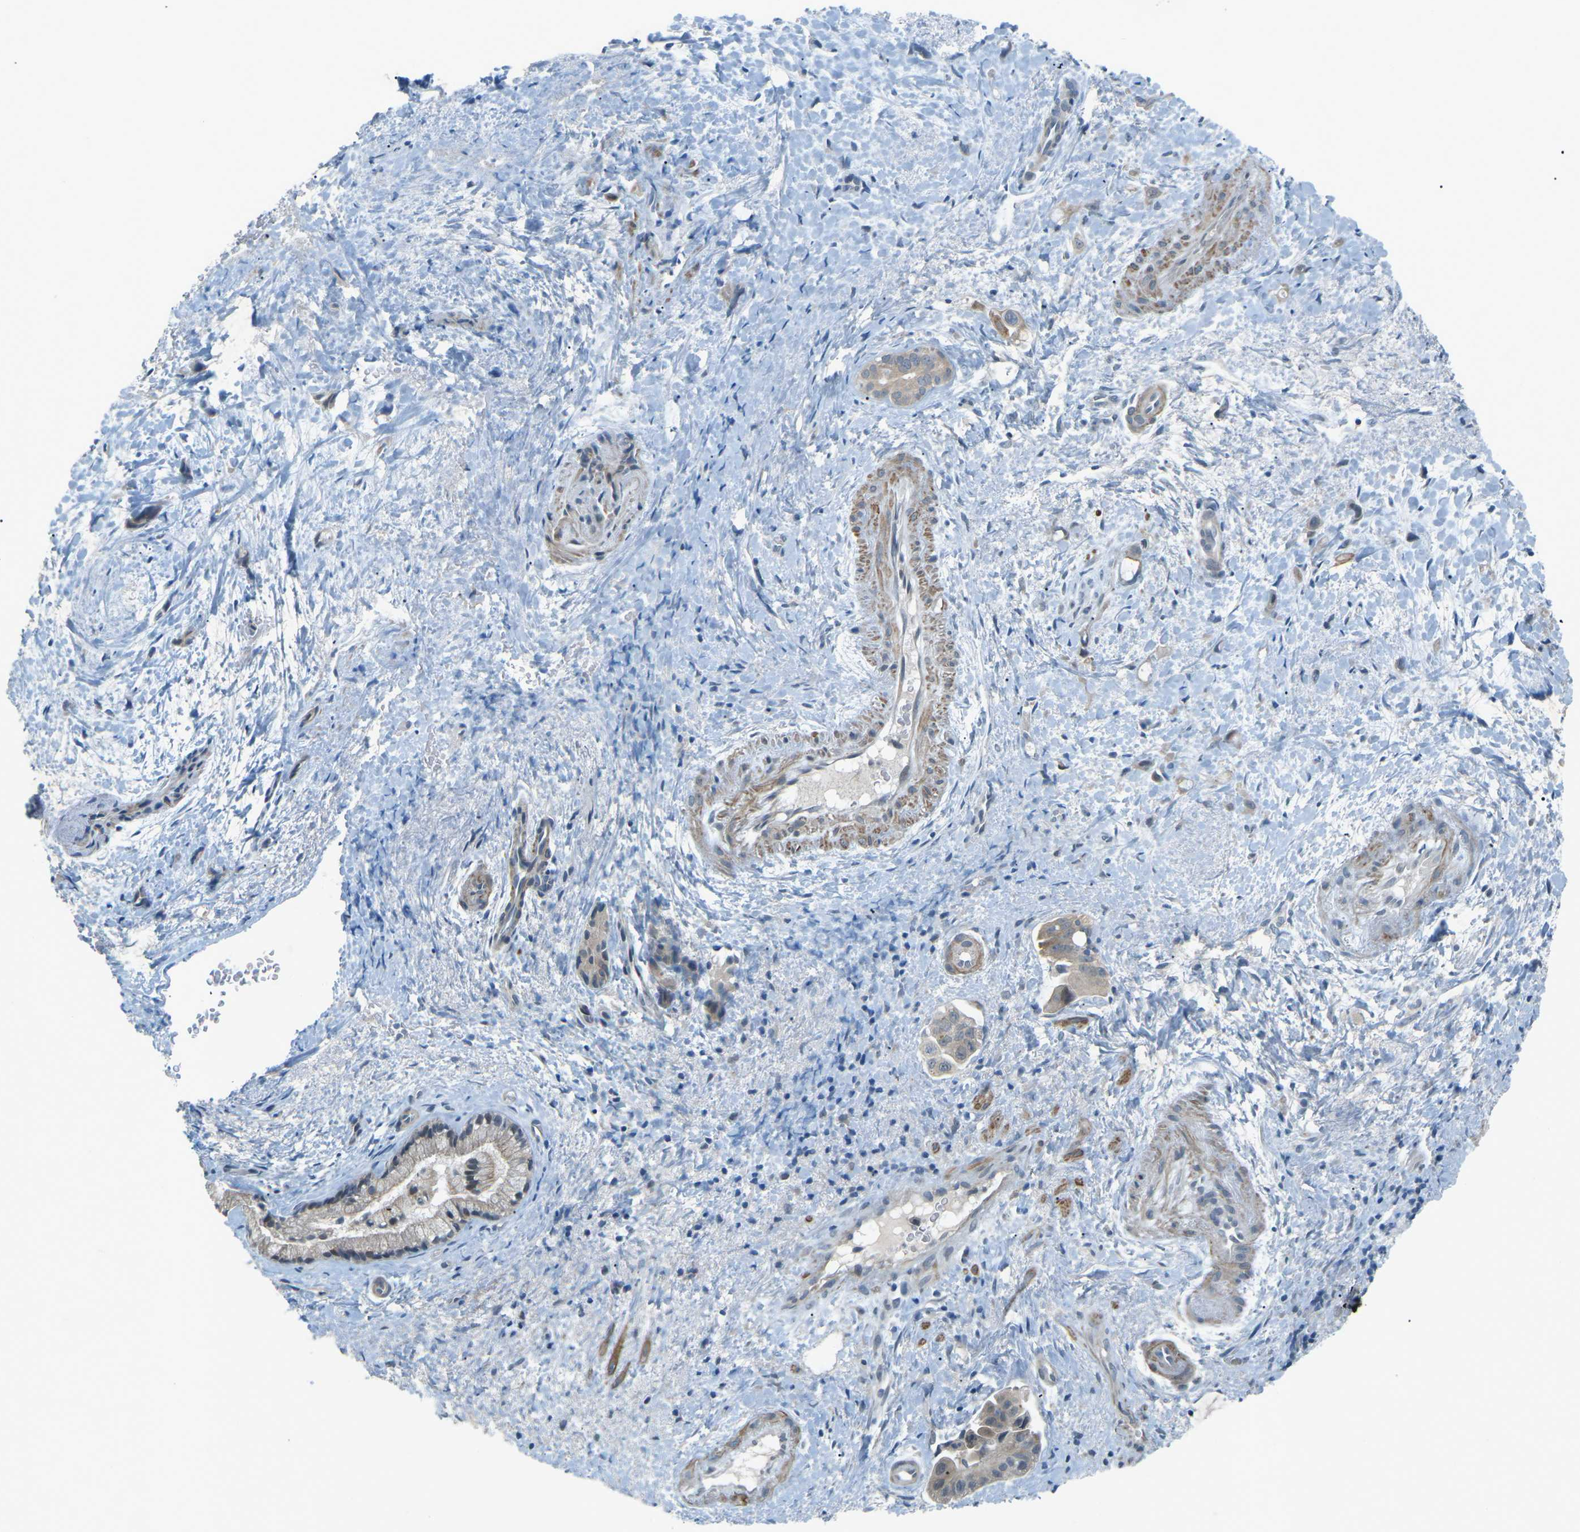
{"staining": {"intensity": "weak", "quantity": "25%-75%", "location": "cytoplasmic/membranous"}, "tissue": "liver cancer", "cell_type": "Tumor cells", "image_type": "cancer", "snomed": [{"axis": "morphology", "description": "Cholangiocarcinoma"}, {"axis": "topography", "description": "Liver"}], "caption": "Immunohistochemical staining of human cholangiocarcinoma (liver) shows low levels of weak cytoplasmic/membranous positivity in about 25%-75% of tumor cells.", "gene": "RTN3", "patient": {"sex": "female", "age": 65}}